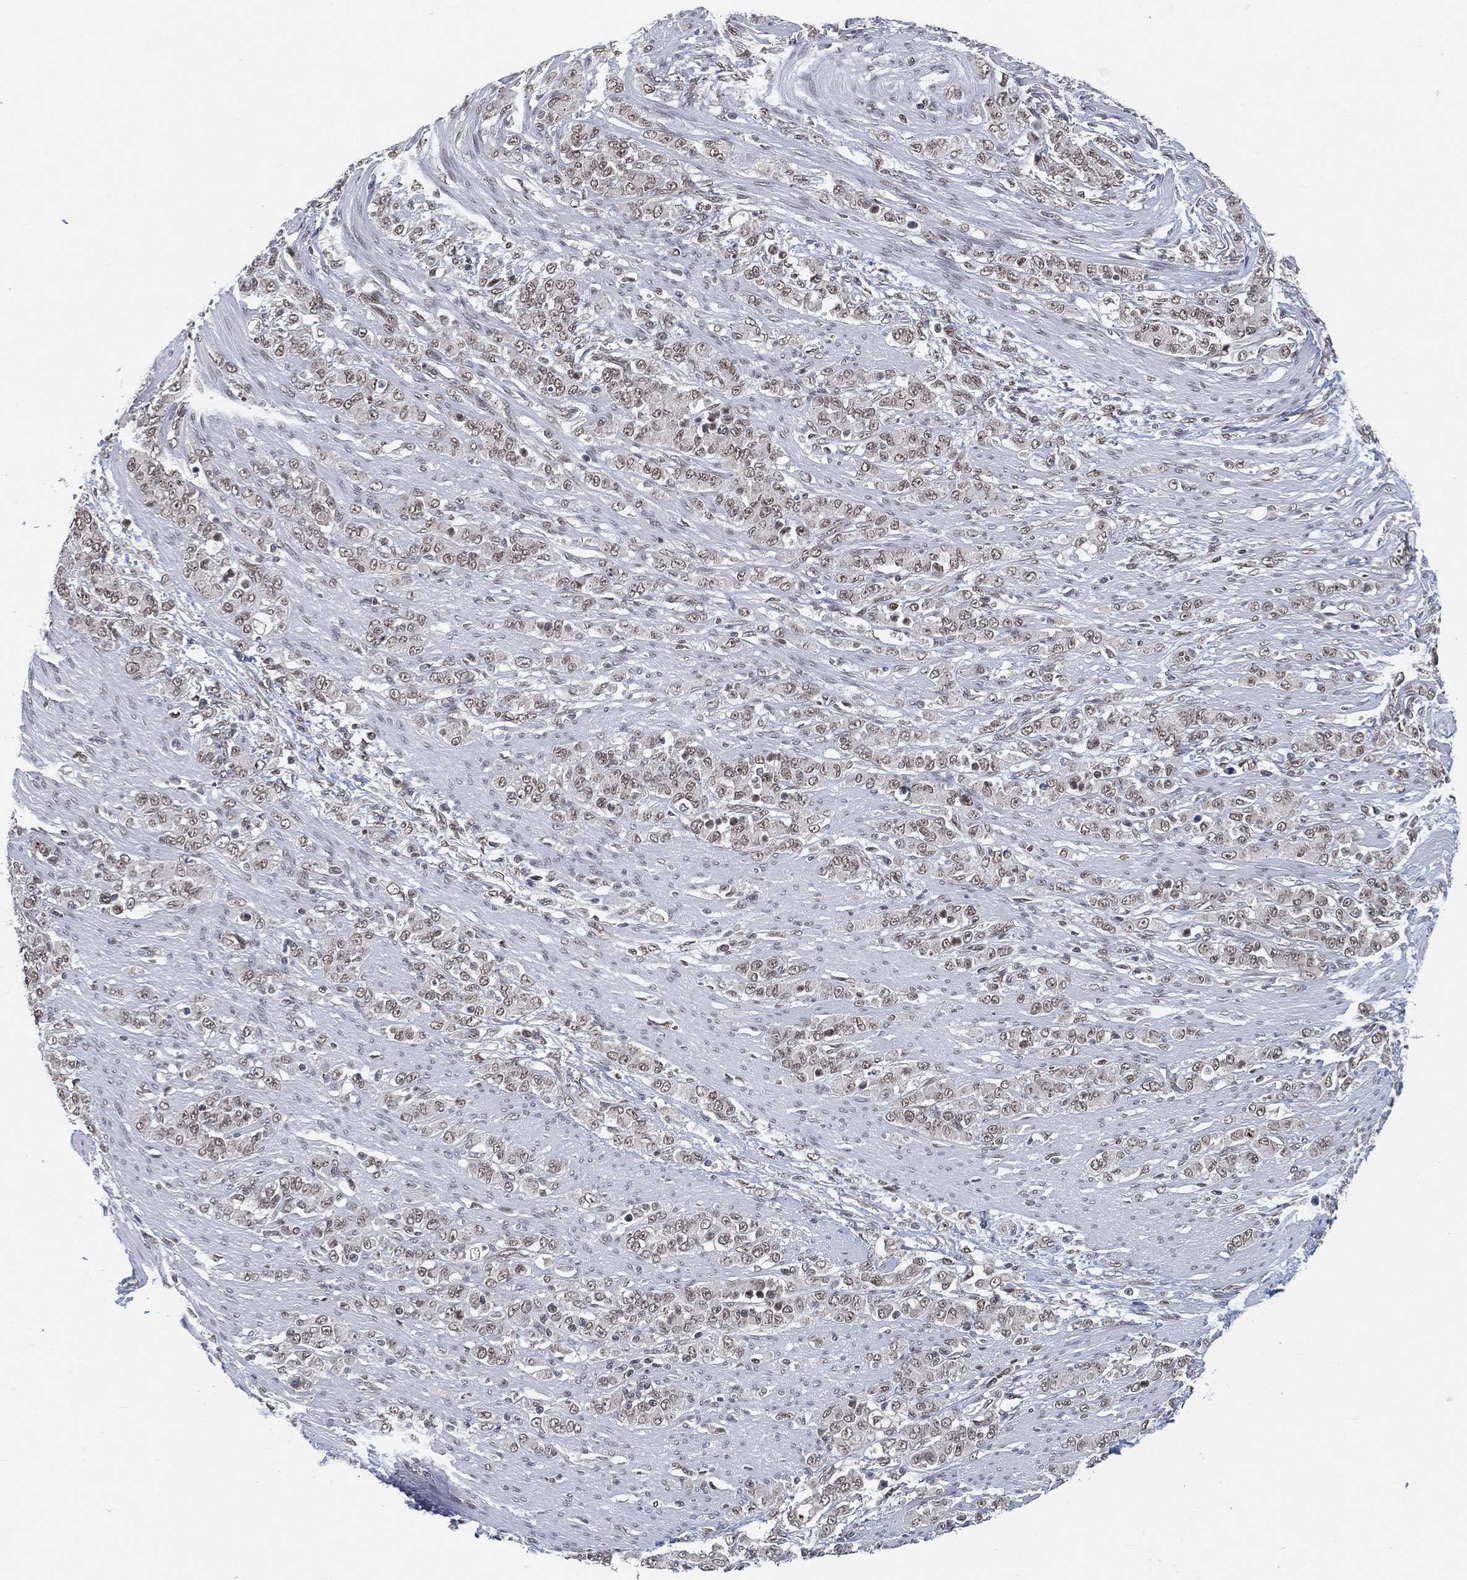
{"staining": {"intensity": "negative", "quantity": "none", "location": "none"}, "tissue": "stomach cancer", "cell_type": "Tumor cells", "image_type": "cancer", "snomed": [{"axis": "morphology", "description": "Normal tissue, NOS"}, {"axis": "morphology", "description": "Adenocarcinoma, NOS"}, {"axis": "topography", "description": "Stomach"}], "caption": "Adenocarcinoma (stomach) was stained to show a protein in brown. There is no significant positivity in tumor cells.", "gene": "YLPM1", "patient": {"sex": "female", "age": 79}}